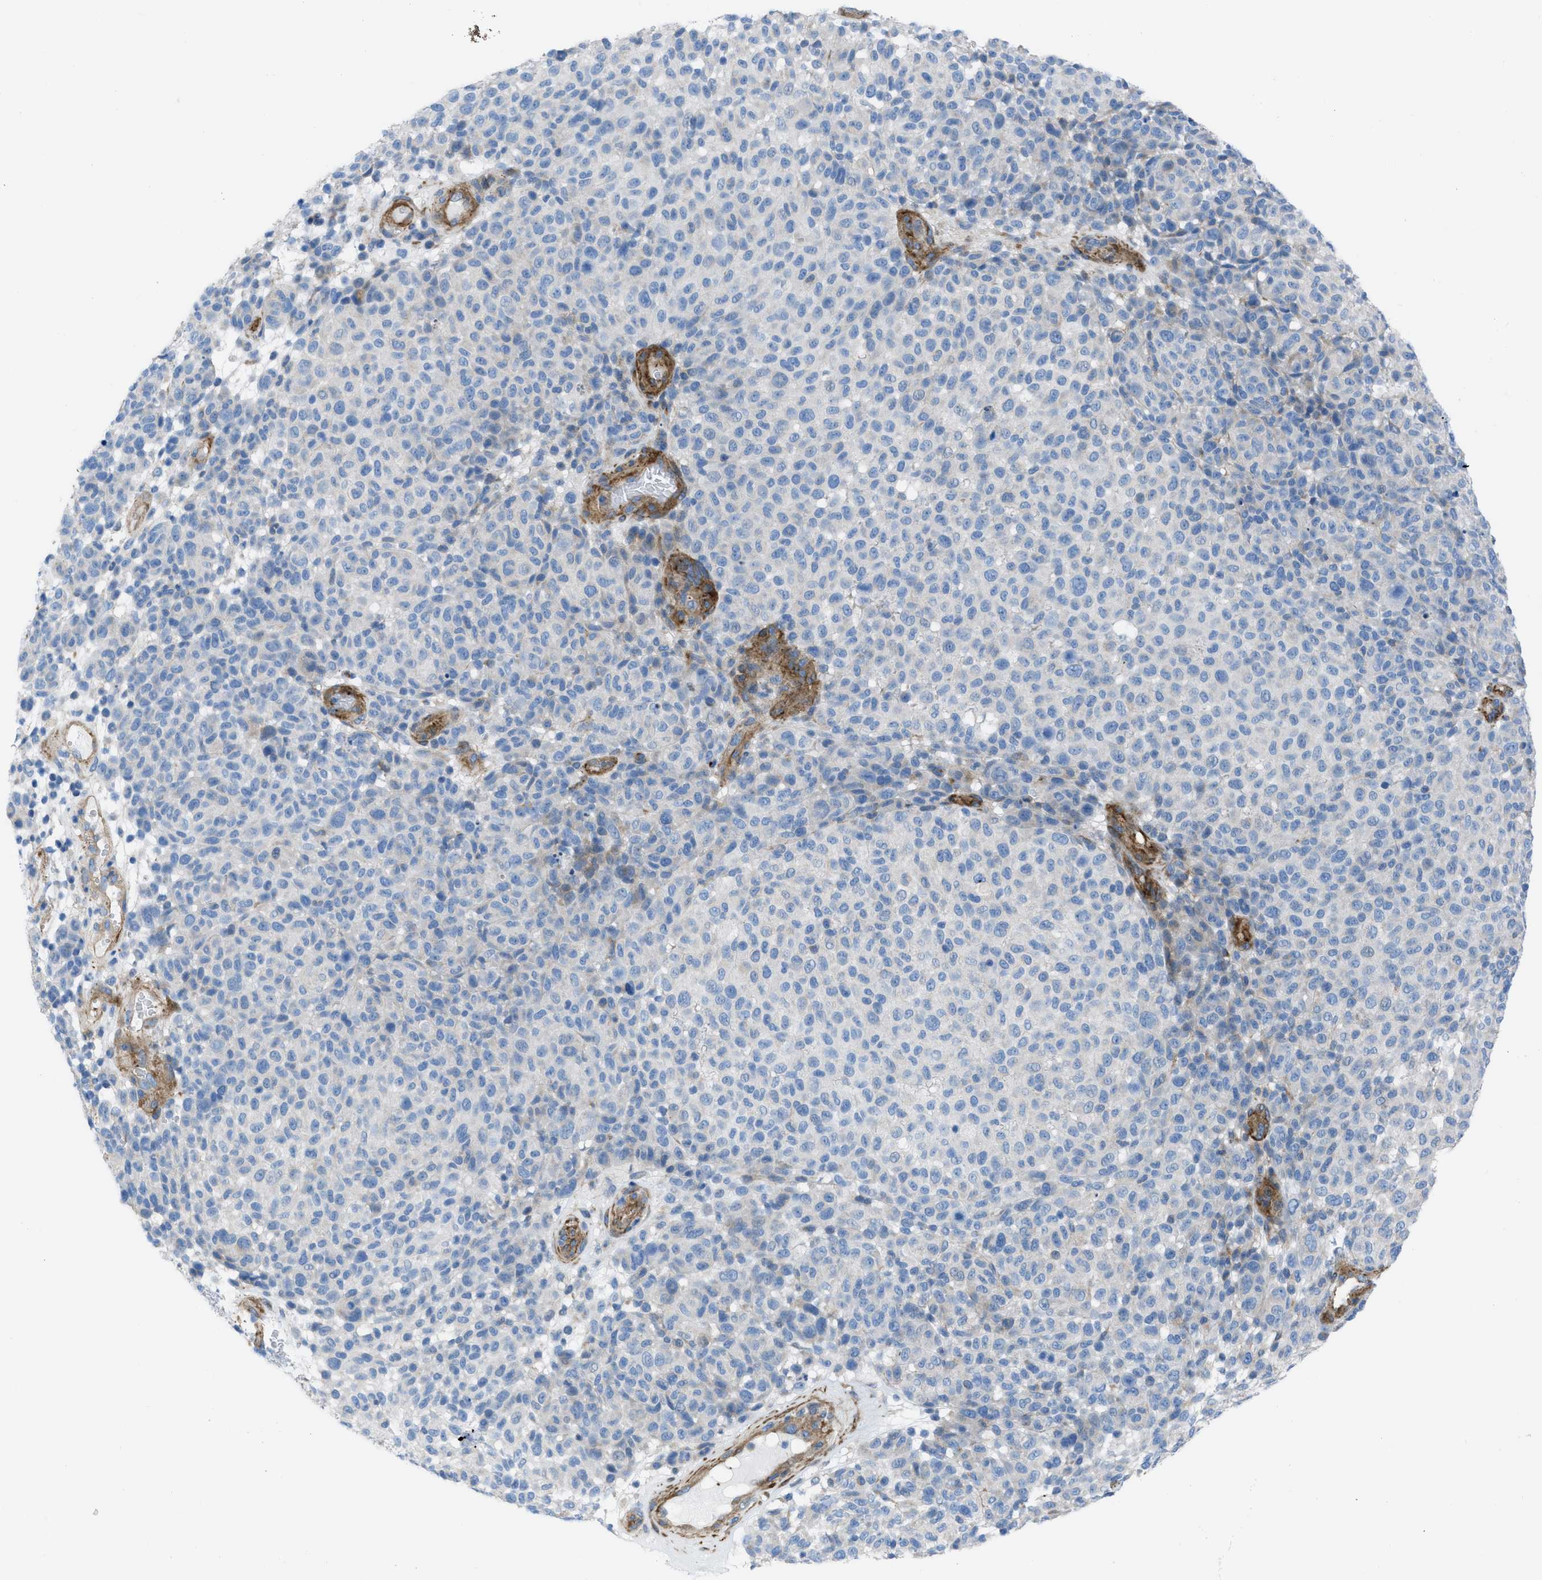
{"staining": {"intensity": "negative", "quantity": "none", "location": "none"}, "tissue": "melanoma", "cell_type": "Tumor cells", "image_type": "cancer", "snomed": [{"axis": "morphology", "description": "Malignant melanoma, NOS"}, {"axis": "topography", "description": "Skin"}], "caption": "An IHC image of malignant melanoma is shown. There is no staining in tumor cells of malignant melanoma.", "gene": "KCNH7", "patient": {"sex": "male", "age": 59}}